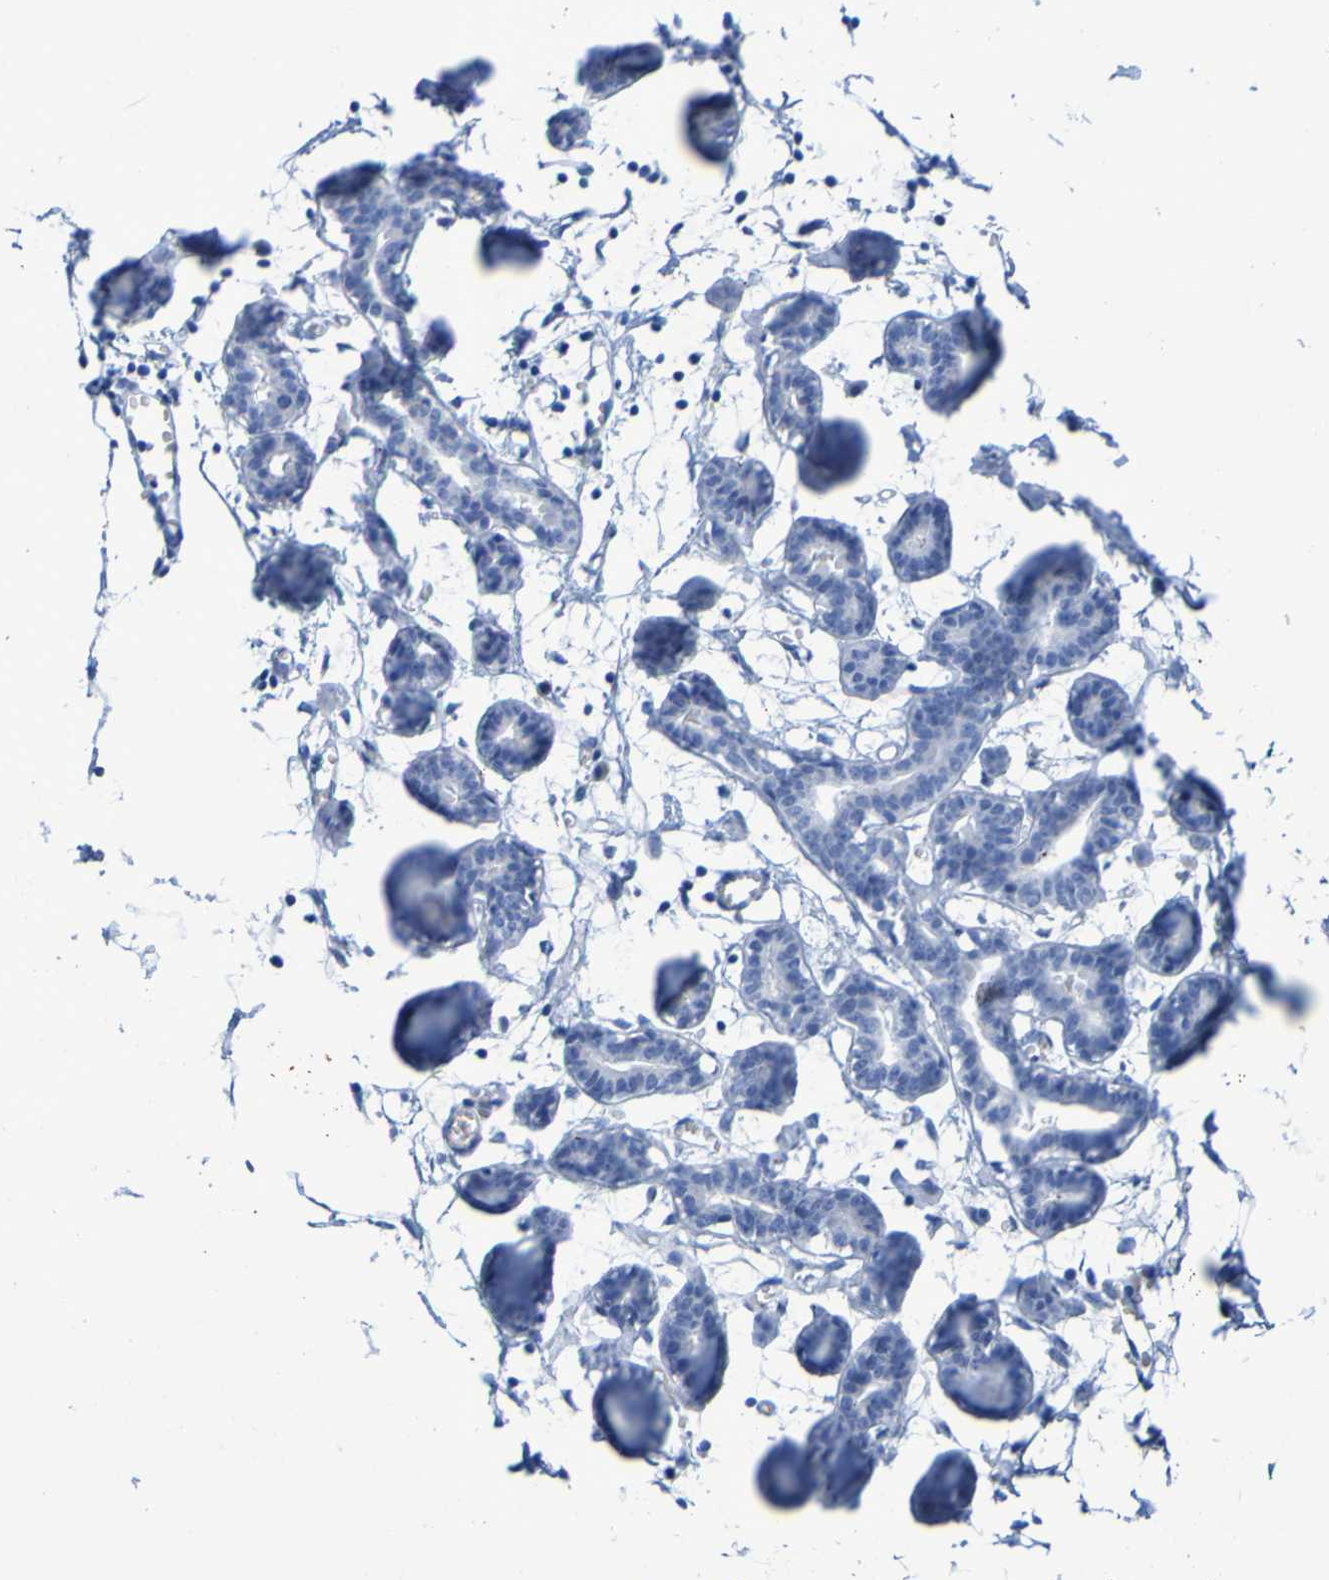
{"staining": {"intensity": "negative", "quantity": "none", "location": "none"}, "tissue": "breast", "cell_type": "Adipocytes", "image_type": "normal", "snomed": [{"axis": "morphology", "description": "Normal tissue, NOS"}, {"axis": "topography", "description": "Breast"}], "caption": "Immunohistochemistry image of benign breast: human breast stained with DAB (3,3'-diaminobenzidine) exhibits no significant protein positivity in adipocytes. (IHC, brightfield microscopy, high magnification).", "gene": "ACMSD", "patient": {"sex": "female", "age": 27}}